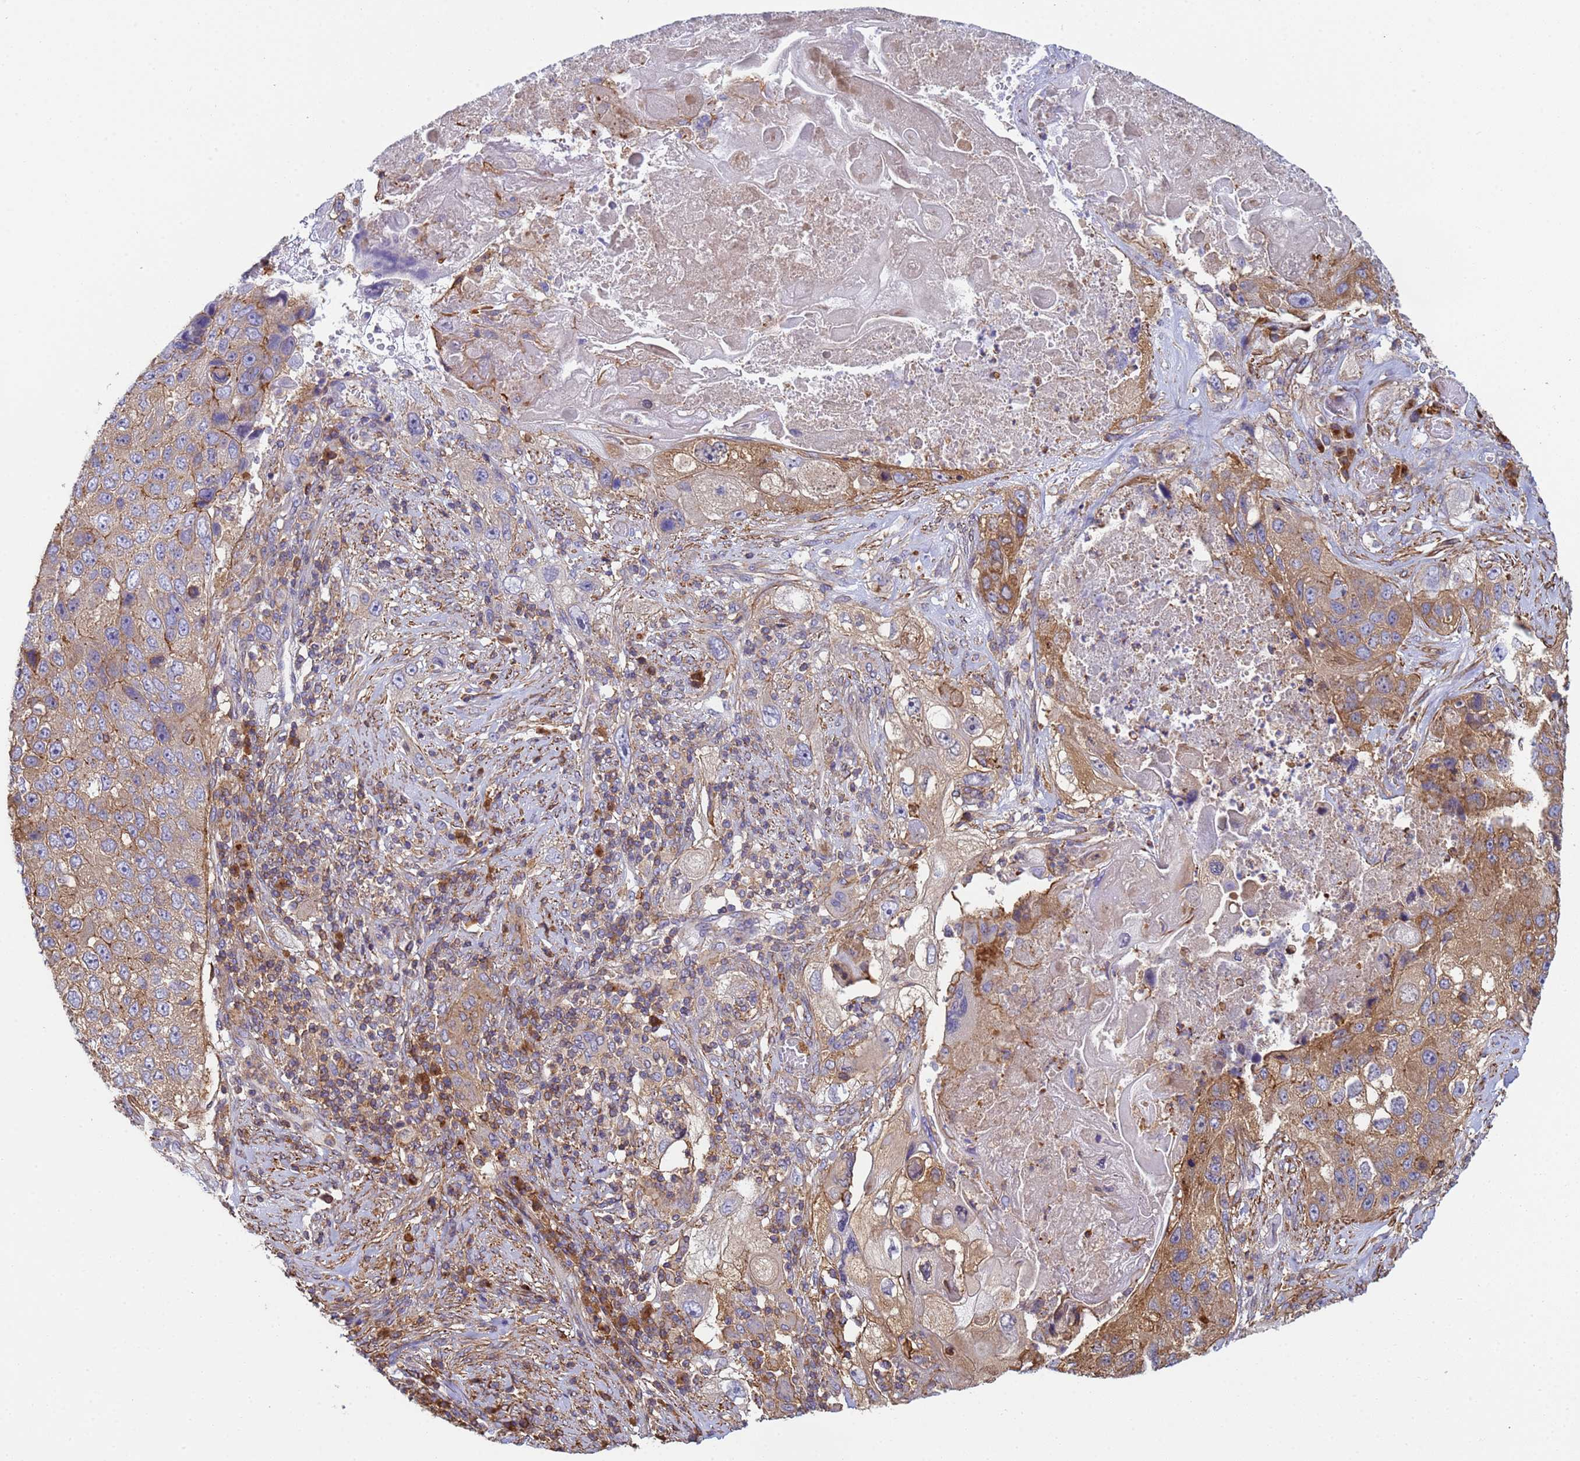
{"staining": {"intensity": "moderate", "quantity": ">75%", "location": "cytoplasmic/membranous"}, "tissue": "lung cancer", "cell_type": "Tumor cells", "image_type": "cancer", "snomed": [{"axis": "morphology", "description": "Squamous cell carcinoma, NOS"}, {"axis": "topography", "description": "Lung"}], "caption": "Immunohistochemical staining of human squamous cell carcinoma (lung) reveals moderate cytoplasmic/membranous protein expression in approximately >75% of tumor cells. Ihc stains the protein in brown and the nuclei are stained blue.", "gene": "ZNG1B", "patient": {"sex": "male", "age": 61}}